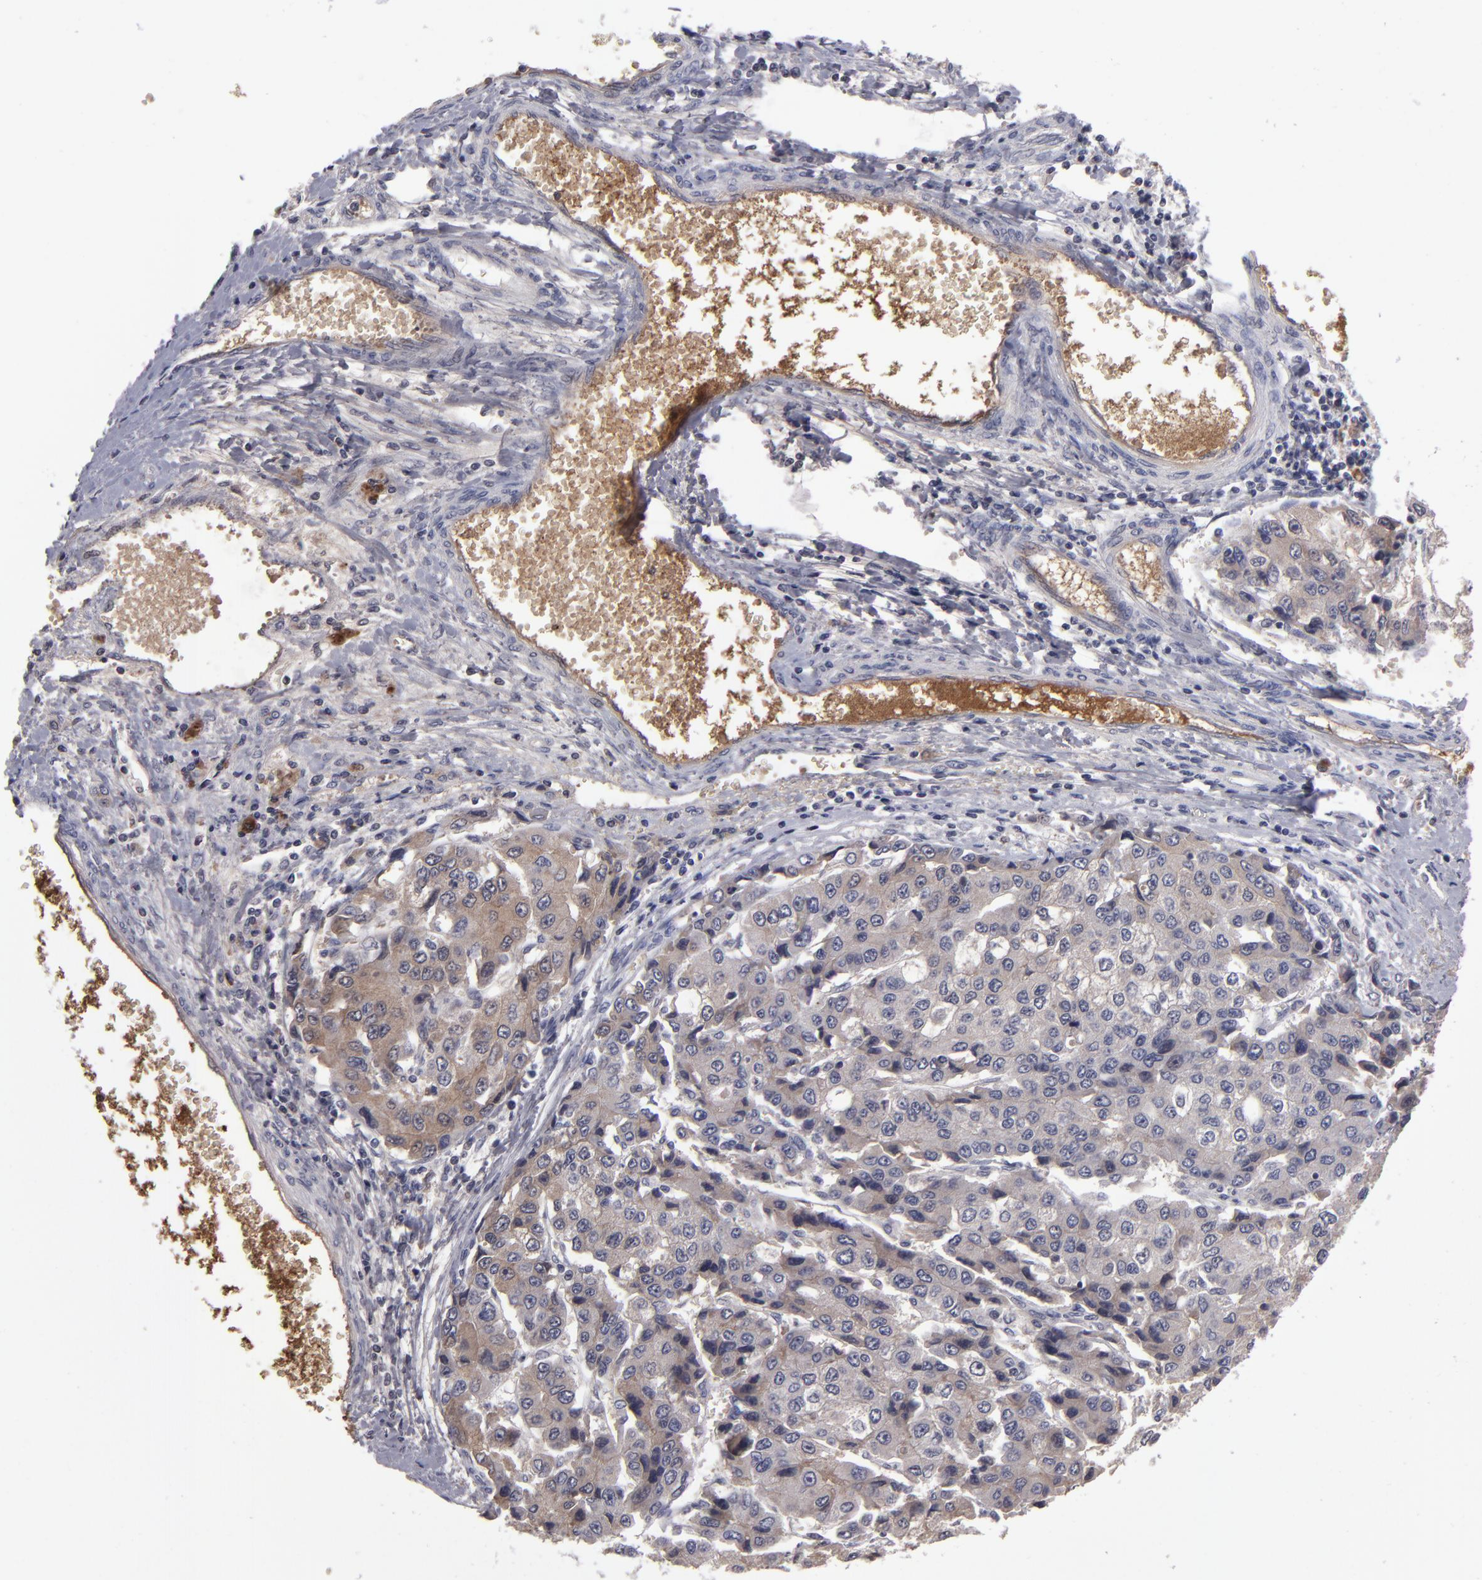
{"staining": {"intensity": "weak", "quantity": "25%-75%", "location": "cytoplasmic/membranous"}, "tissue": "liver cancer", "cell_type": "Tumor cells", "image_type": "cancer", "snomed": [{"axis": "morphology", "description": "Carcinoma, Hepatocellular, NOS"}, {"axis": "topography", "description": "Liver"}], "caption": "A brown stain shows weak cytoplasmic/membranous staining of a protein in liver cancer tumor cells. (brown staining indicates protein expression, while blue staining denotes nuclei).", "gene": "ITIH4", "patient": {"sex": "female", "age": 66}}